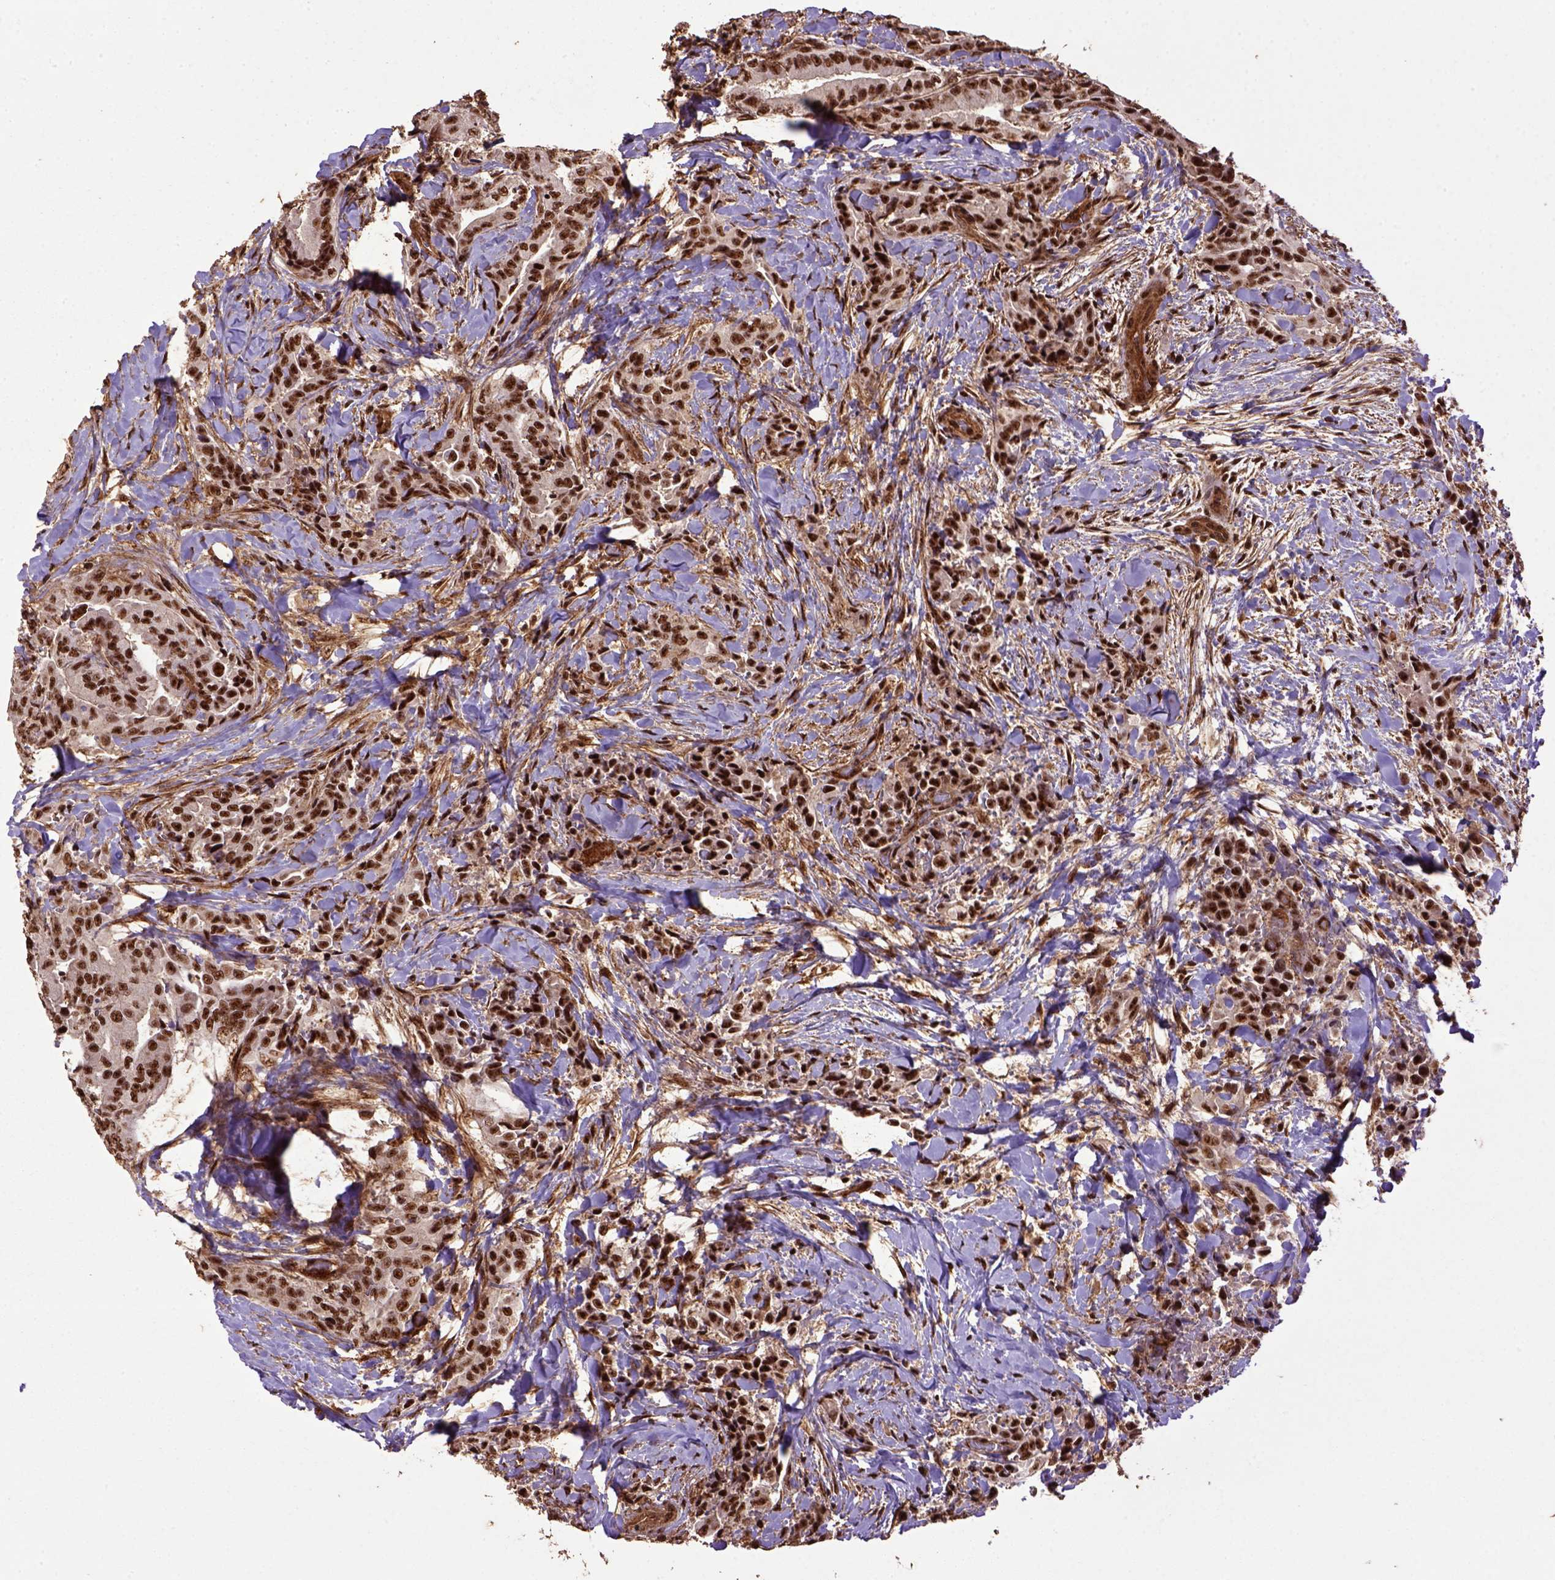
{"staining": {"intensity": "strong", "quantity": ">75%", "location": "nuclear"}, "tissue": "thyroid cancer", "cell_type": "Tumor cells", "image_type": "cancer", "snomed": [{"axis": "morphology", "description": "Papillary adenocarcinoma, NOS"}, {"axis": "topography", "description": "Thyroid gland"}], "caption": "This is a photomicrograph of immunohistochemistry (IHC) staining of papillary adenocarcinoma (thyroid), which shows strong staining in the nuclear of tumor cells.", "gene": "PPIG", "patient": {"sex": "male", "age": 61}}